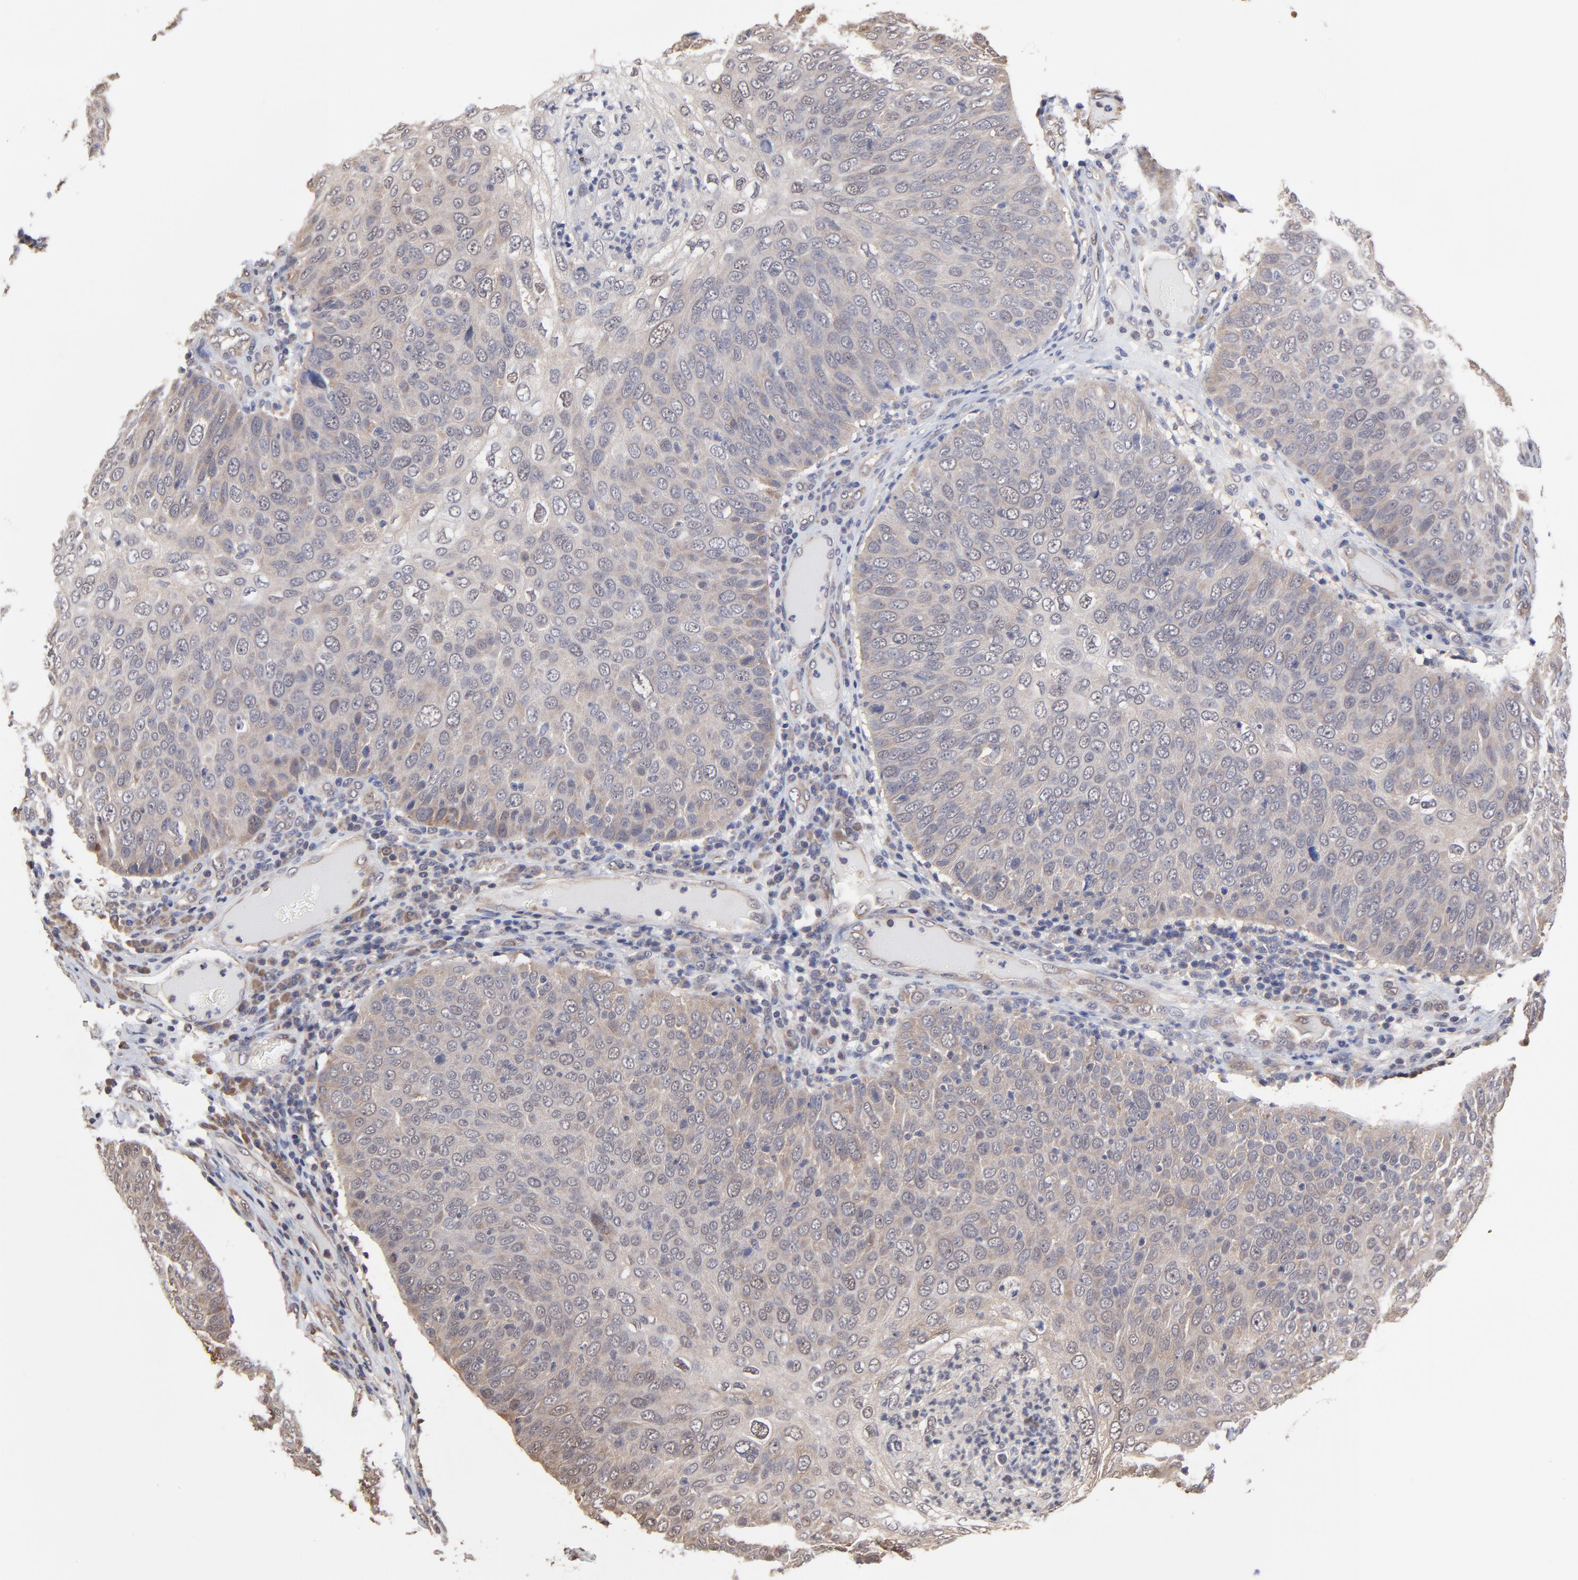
{"staining": {"intensity": "weak", "quantity": "25%-75%", "location": "cytoplasmic/membranous"}, "tissue": "skin cancer", "cell_type": "Tumor cells", "image_type": "cancer", "snomed": [{"axis": "morphology", "description": "Squamous cell carcinoma, NOS"}, {"axis": "topography", "description": "Skin"}], "caption": "Skin cancer (squamous cell carcinoma) stained for a protein (brown) reveals weak cytoplasmic/membranous positive expression in approximately 25%-75% of tumor cells.", "gene": "CCT2", "patient": {"sex": "male", "age": 87}}